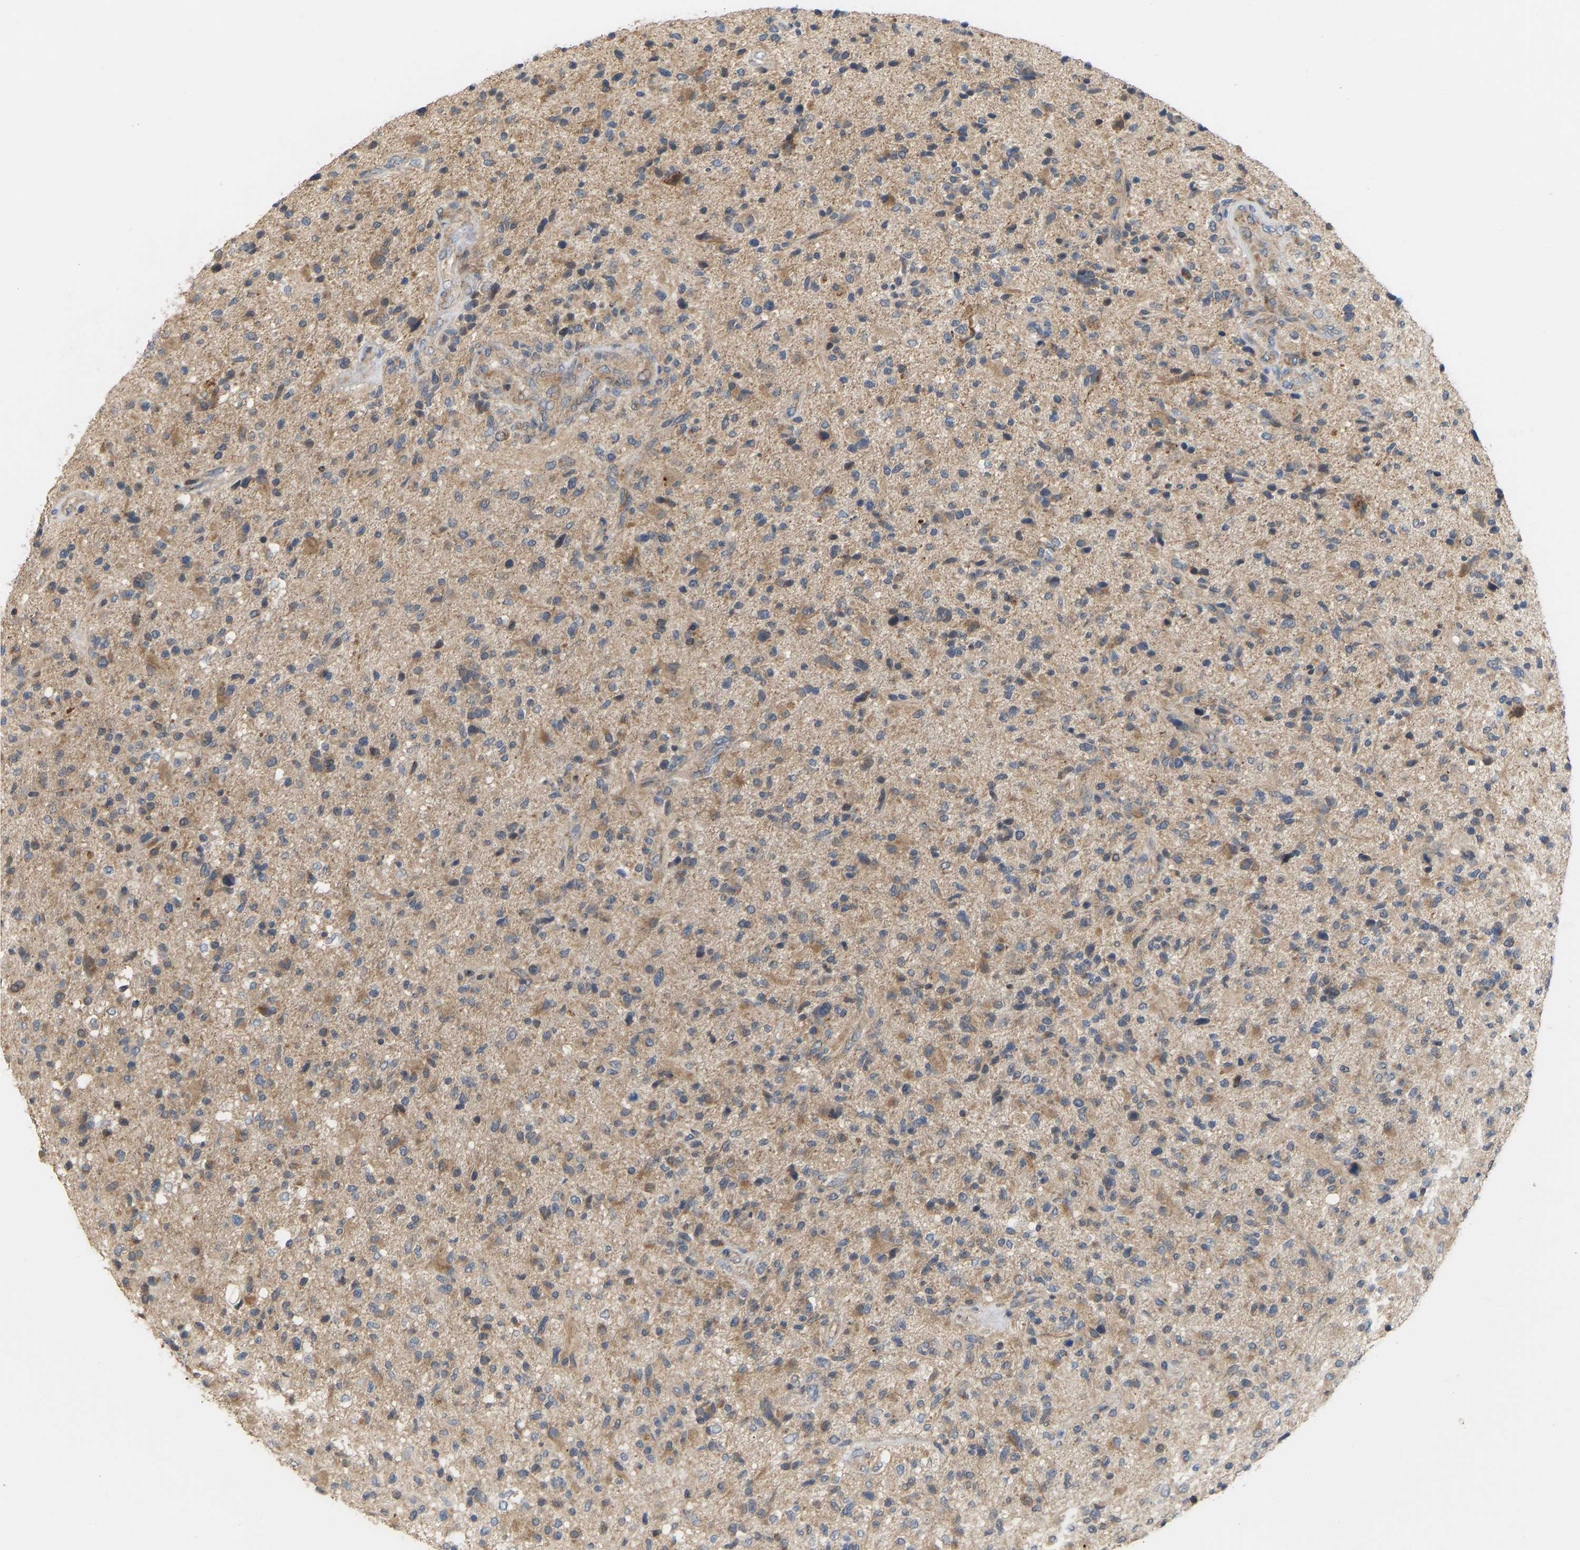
{"staining": {"intensity": "moderate", "quantity": "<25%", "location": "cytoplasmic/membranous"}, "tissue": "glioma", "cell_type": "Tumor cells", "image_type": "cancer", "snomed": [{"axis": "morphology", "description": "Glioma, malignant, High grade"}, {"axis": "topography", "description": "Brain"}], "caption": "Malignant high-grade glioma was stained to show a protein in brown. There is low levels of moderate cytoplasmic/membranous expression in approximately <25% of tumor cells.", "gene": "HACD2", "patient": {"sex": "male", "age": 72}}